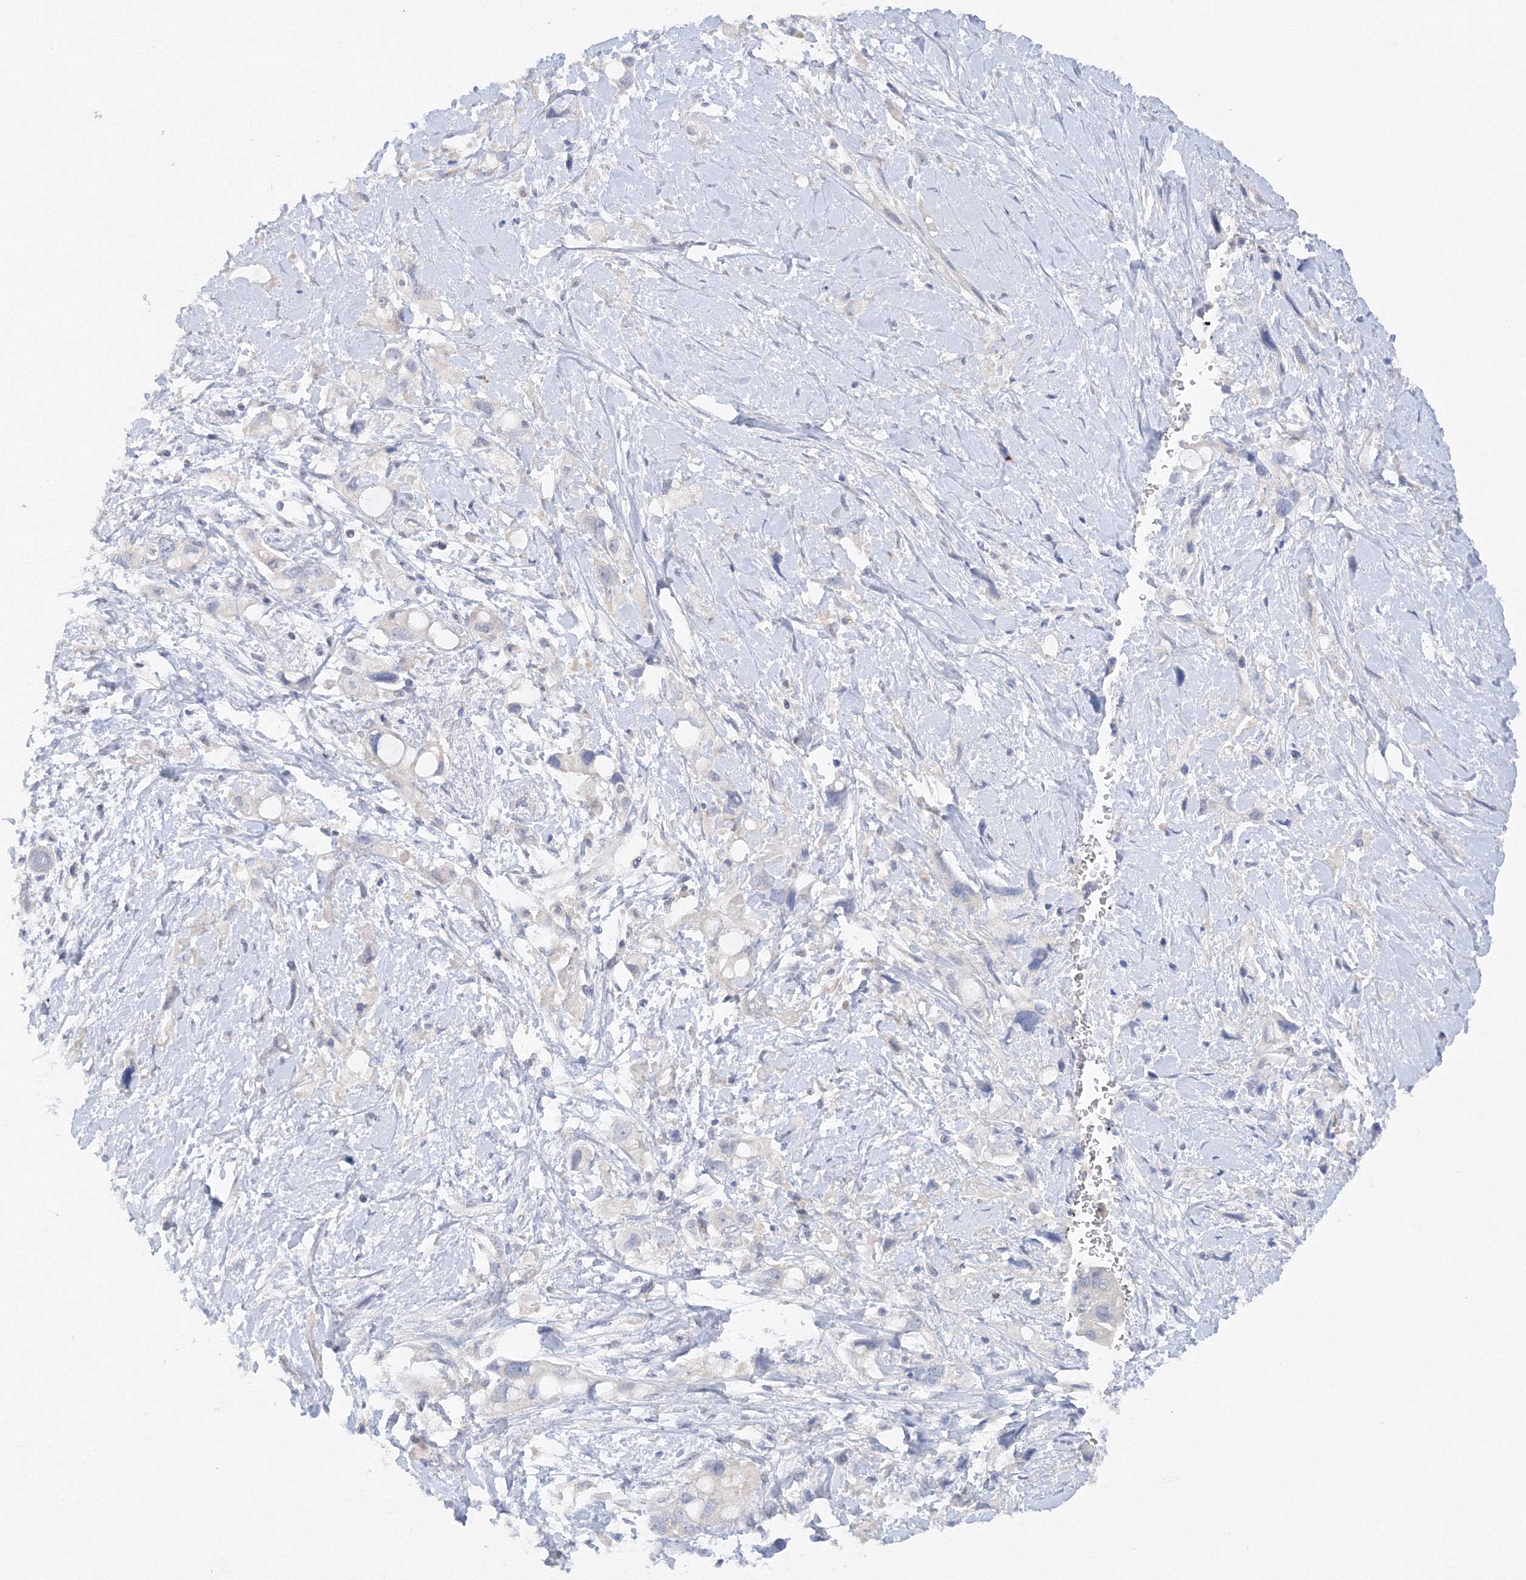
{"staining": {"intensity": "negative", "quantity": "none", "location": "none"}, "tissue": "pancreatic cancer", "cell_type": "Tumor cells", "image_type": "cancer", "snomed": [{"axis": "morphology", "description": "Adenocarcinoma, NOS"}, {"axis": "topography", "description": "Pancreas"}], "caption": "Human pancreatic adenocarcinoma stained for a protein using IHC exhibits no positivity in tumor cells.", "gene": "DIS3L2", "patient": {"sex": "female", "age": 56}}